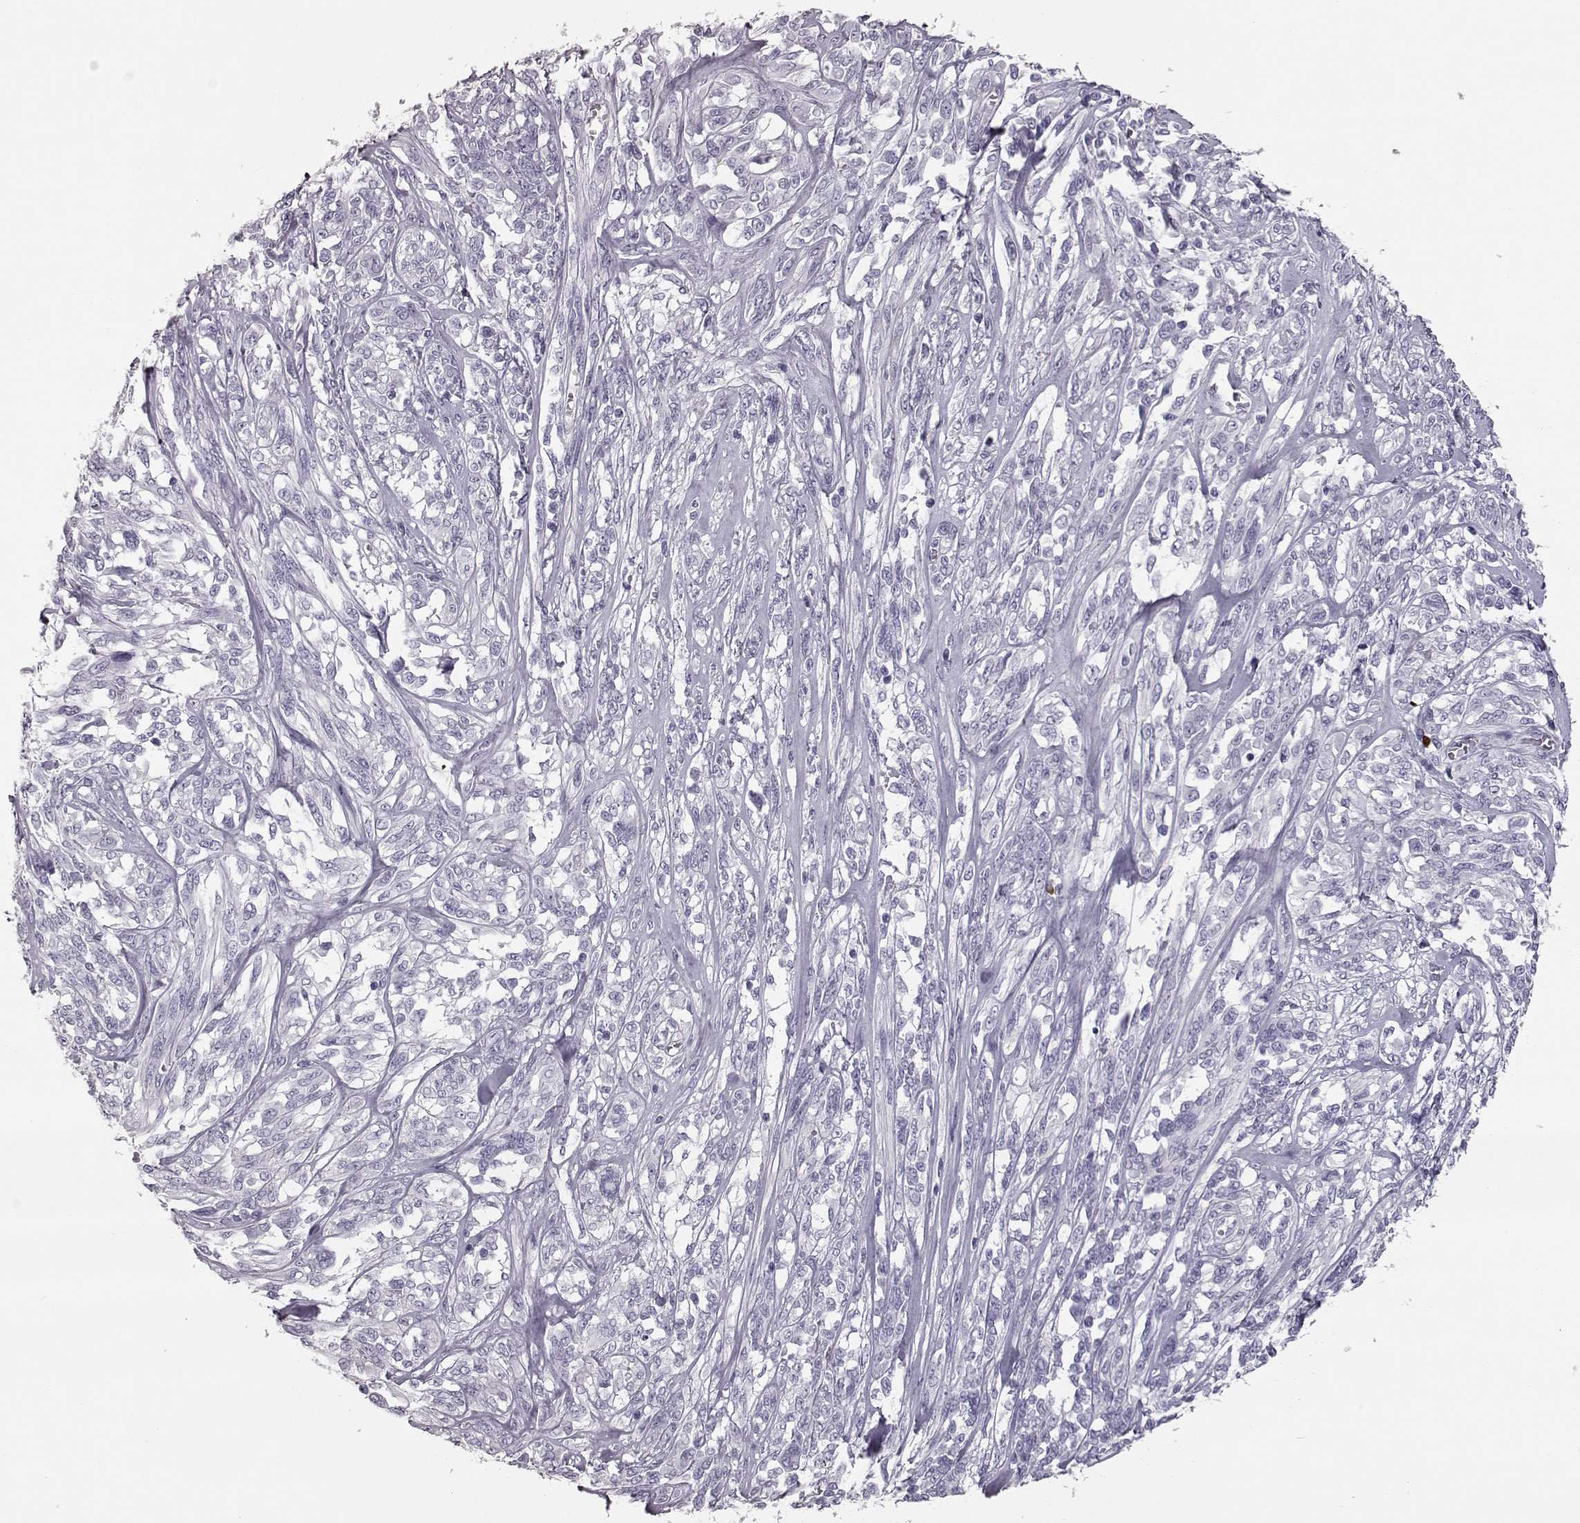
{"staining": {"intensity": "negative", "quantity": "none", "location": "none"}, "tissue": "melanoma", "cell_type": "Tumor cells", "image_type": "cancer", "snomed": [{"axis": "morphology", "description": "Malignant melanoma, NOS"}, {"axis": "topography", "description": "Skin"}], "caption": "High magnification brightfield microscopy of malignant melanoma stained with DAB (brown) and counterstained with hematoxylin (blue): tumor cells show no significant staining.", "gene": "CCL19", "patient": {"sex": "female", "age": 91}}